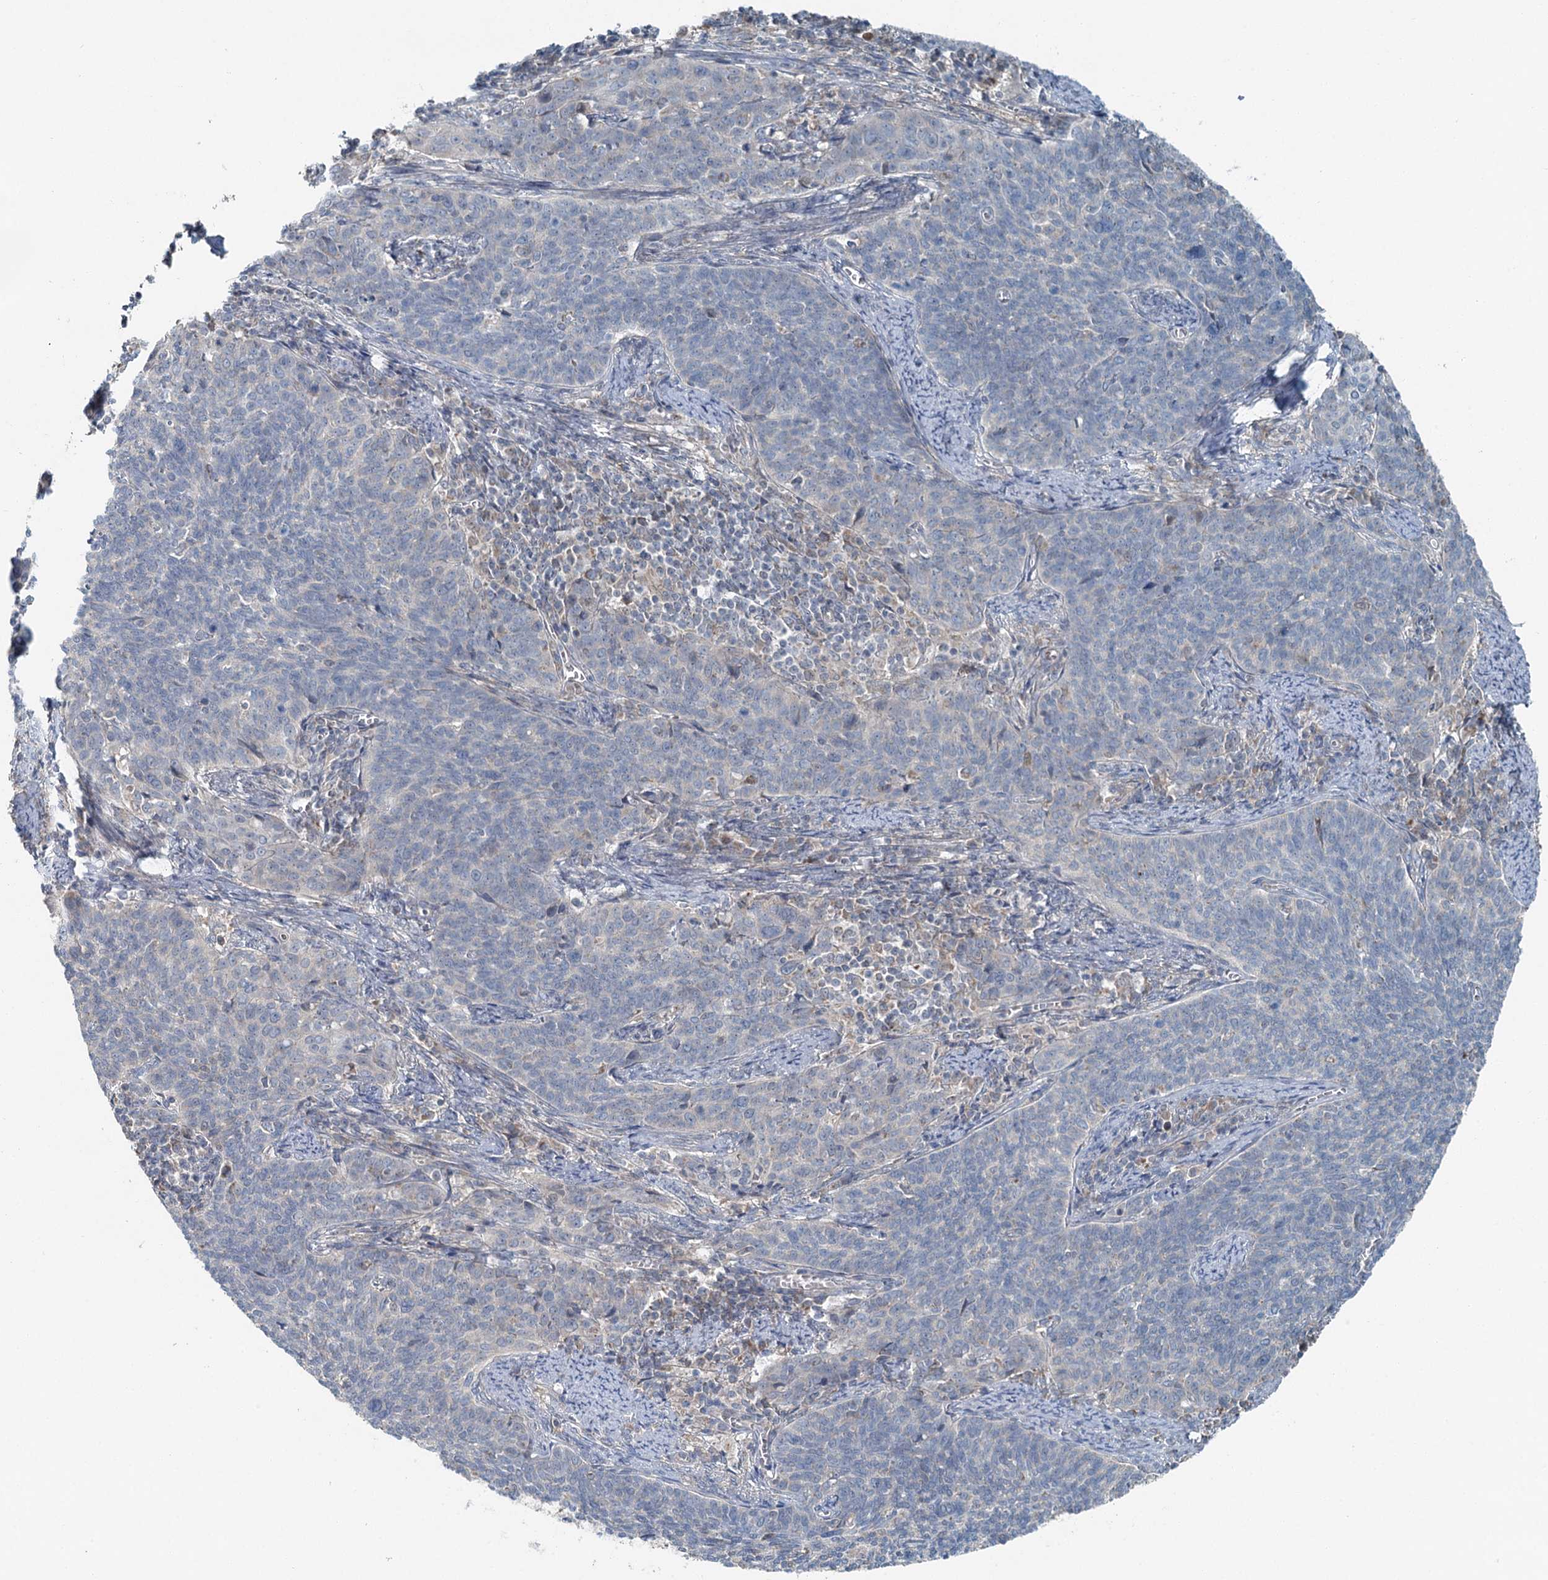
{"staining": {"intensity": "negative", "quantity": "none", "location": "none"}, "tissue": "cervical cancer", "cell_type": "Tumor cells", "image_type": "cancer", "snomed": [{"axis": "morphology", "description": "Squamous cell carcinoma, NOS"}, {"axis": "topography", "description": "Cervix"}], "caption": "DAB immunohistochemical staining of human cervical cancer reveals no significant staining in tumor cells.", "gene": "CHCHD5", "patient": {"sex": "female", "age": 39}}